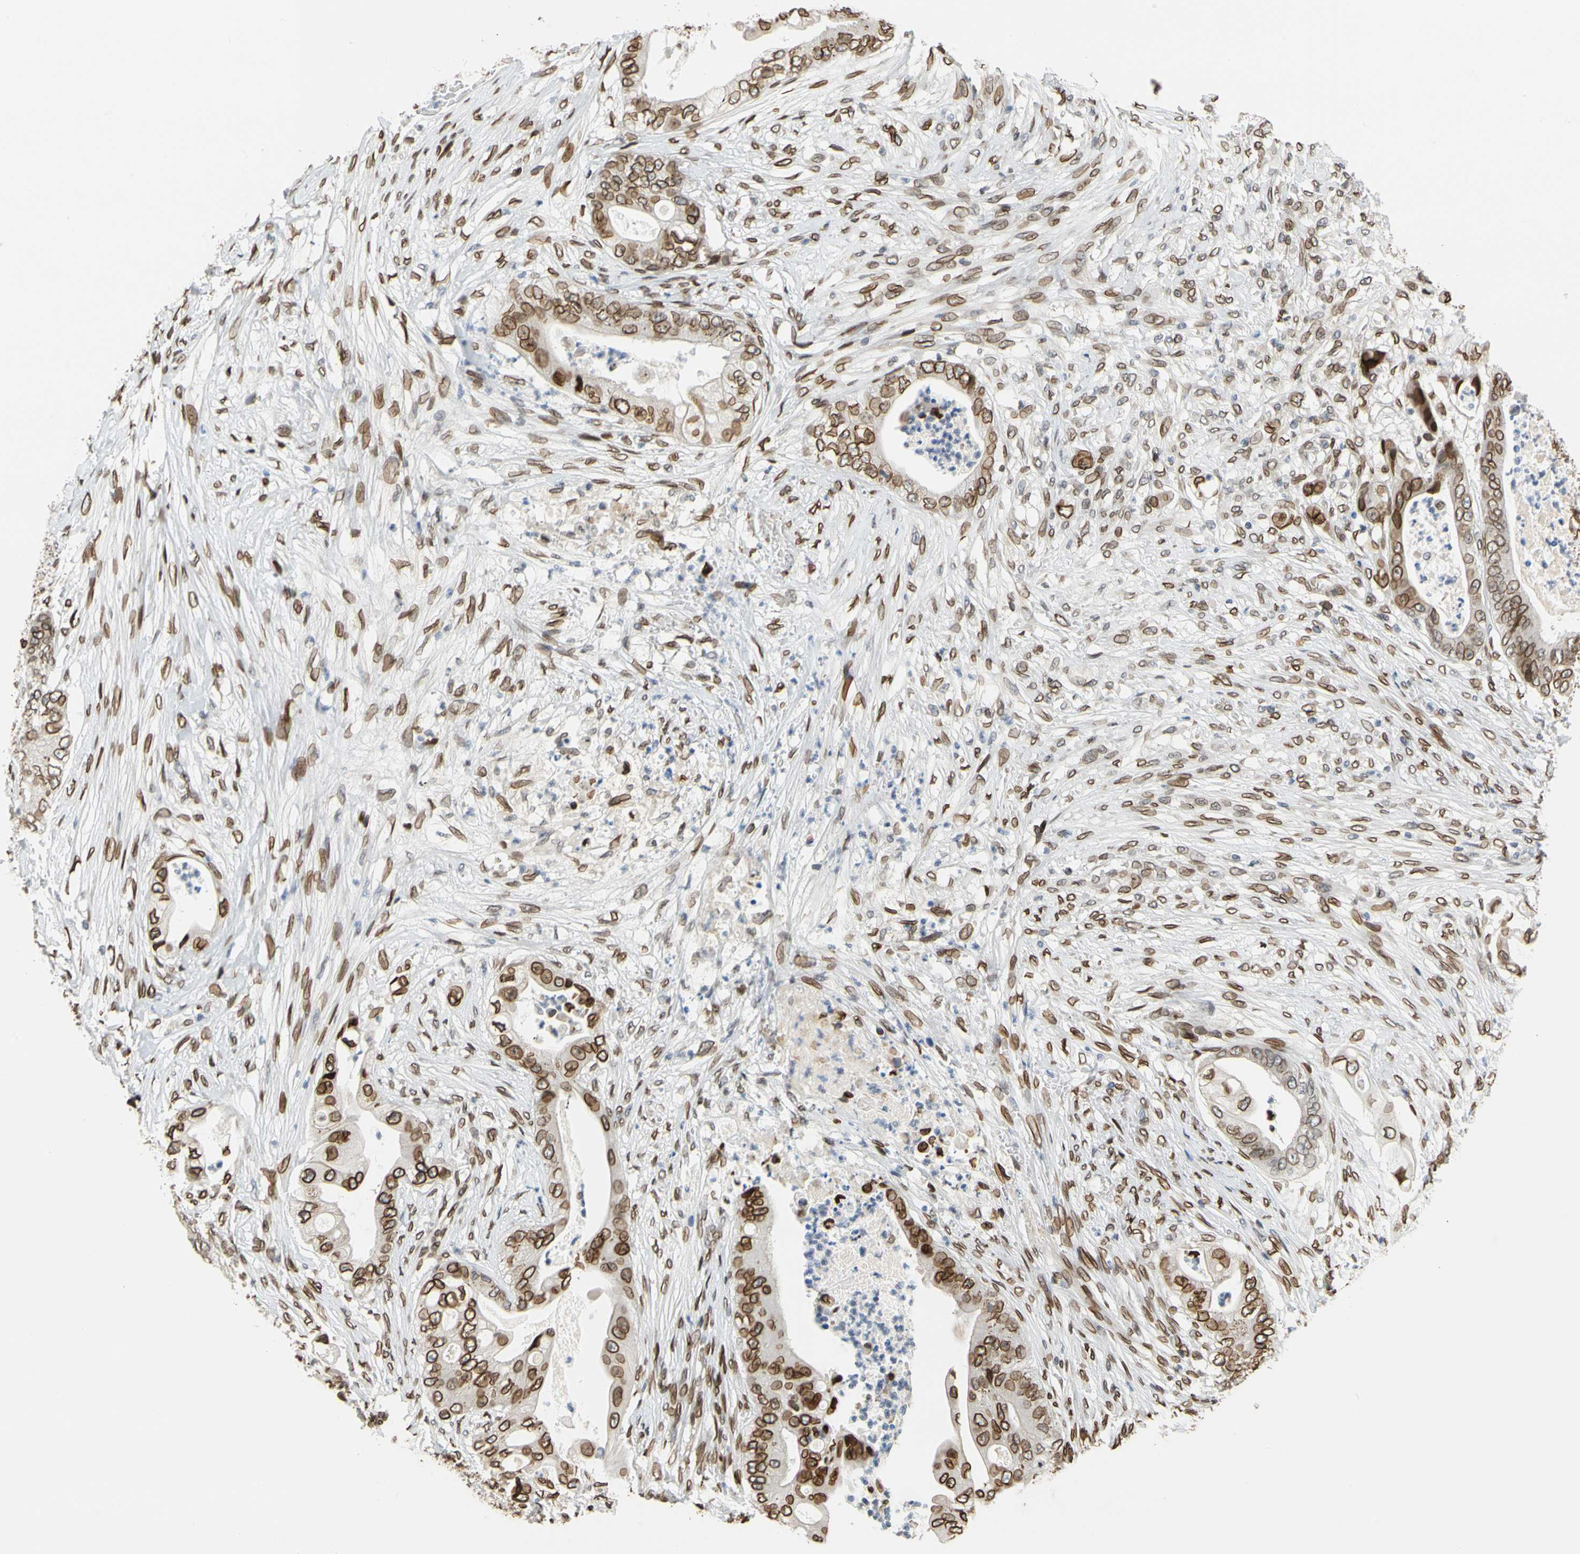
{"staining": {"intensity": "strong", "quantity": ">75%", "location": "cytoplasmic/membranous,nuclear"}, "tissue": "stomach cancer", "cell_type": "Tumor cells", "image_type": "cancer", "snomed": [{"axis": "morphology", "description": "Adenocarcinoma, NOS"}, {"axis": "topography", "description": "Stomach"}], "caption": "There is high levels of strong cytoplasmic/membranous and nuclear staining in tumor cells of stomach cancer, as demonstrated by immunohistochemical staining (brown color).", "gene": "SUN1", "patient": {"sex": "female", "age": 73}}